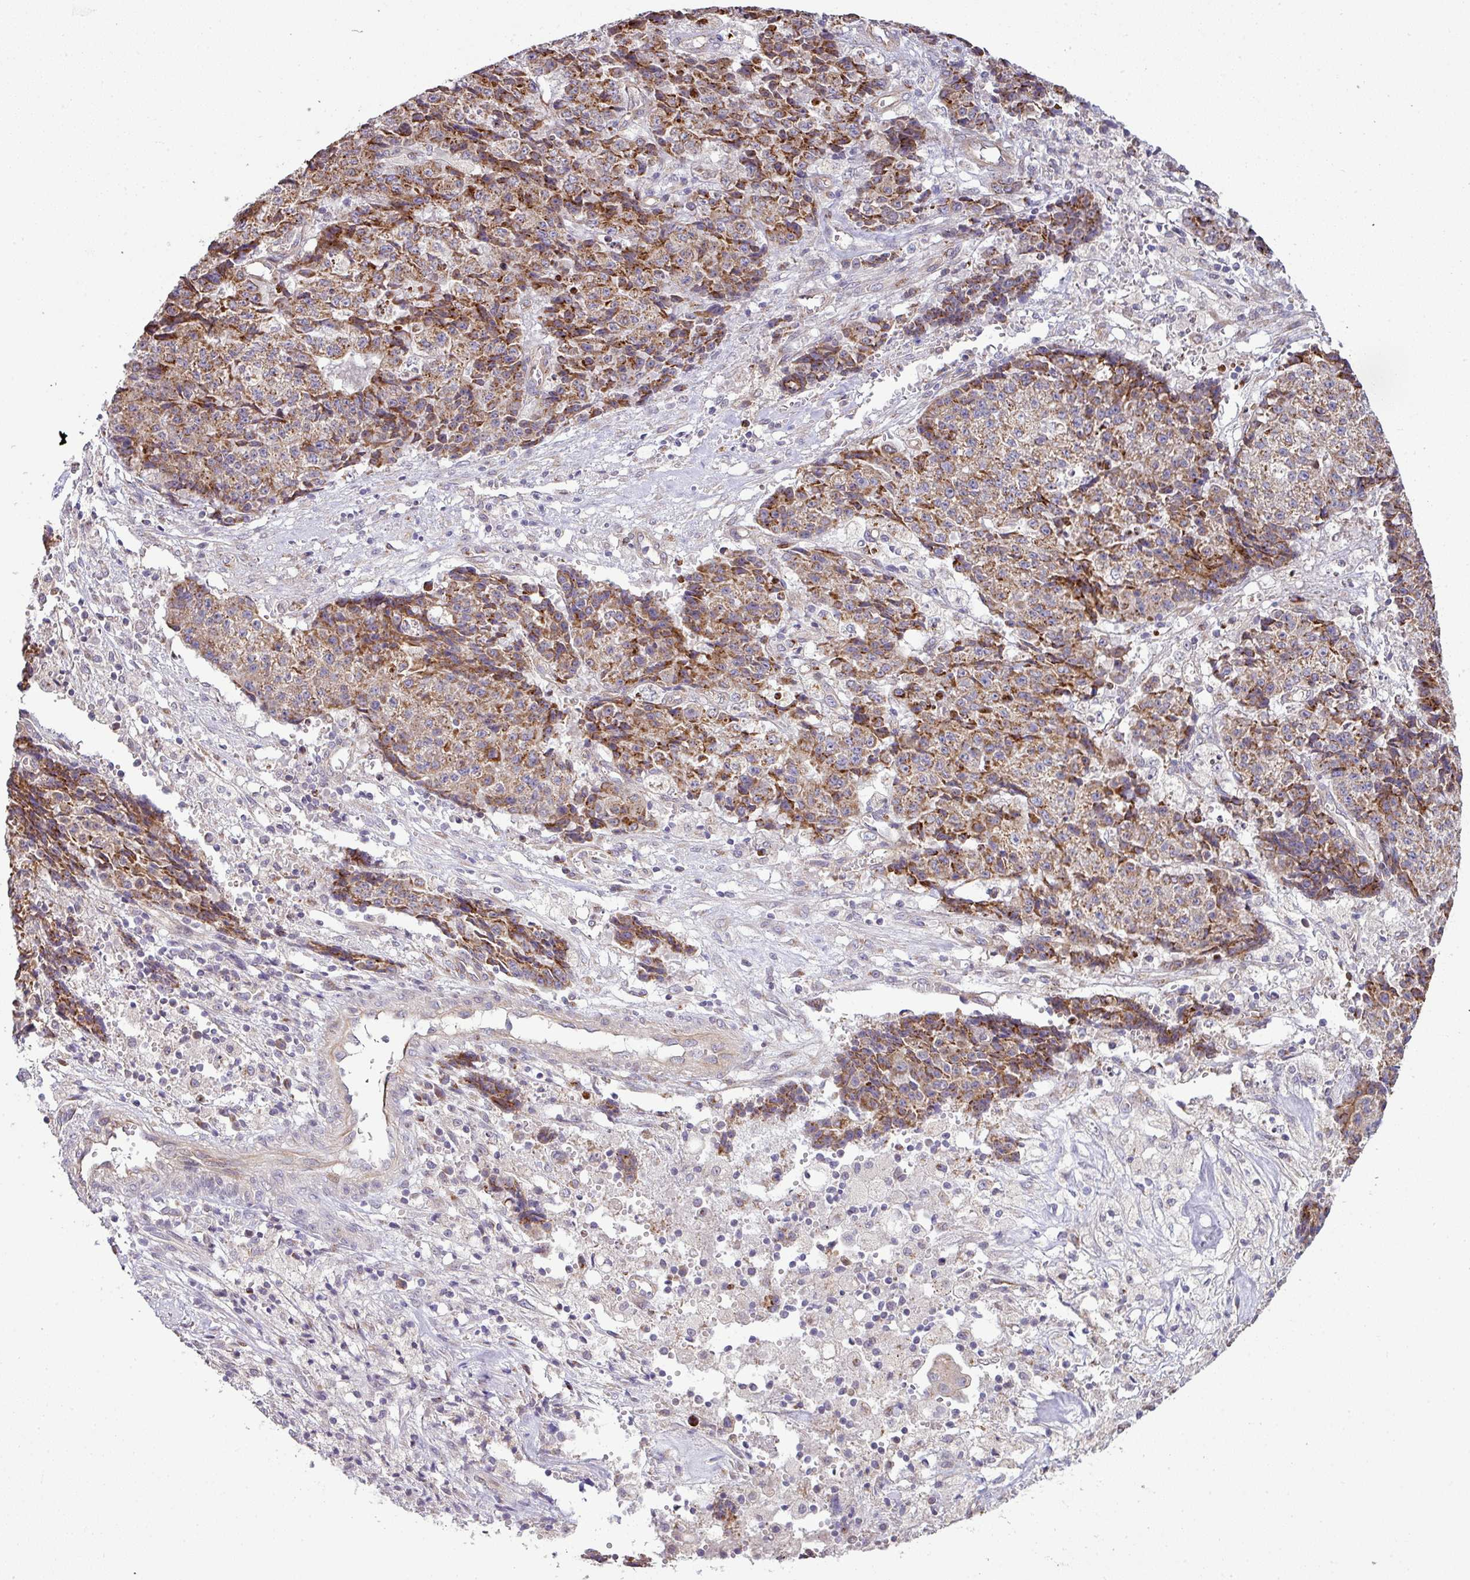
{"staining": {"intensity": "moderate", "quantity": ">75%", "location": "cytoplasmic/membranous"}, "tissue": "ovarian cancer", "cell_type": "Tumor cells", "image_type": "cancer", "snomed": [{"axis": "morphology", "description": "Carcinoma, endometroid"}, {"axis": "topography", "description": "Ovary"}], "caption": "Brown immunohistochemical staining in human ovarian endometroid carcinoma exhibits moderate cytoplasmic/membranous positivity in approximately >75% of tumor cells.", "gene": "TIMMDC1", "patient": {"sex": "female", "age": 42}}